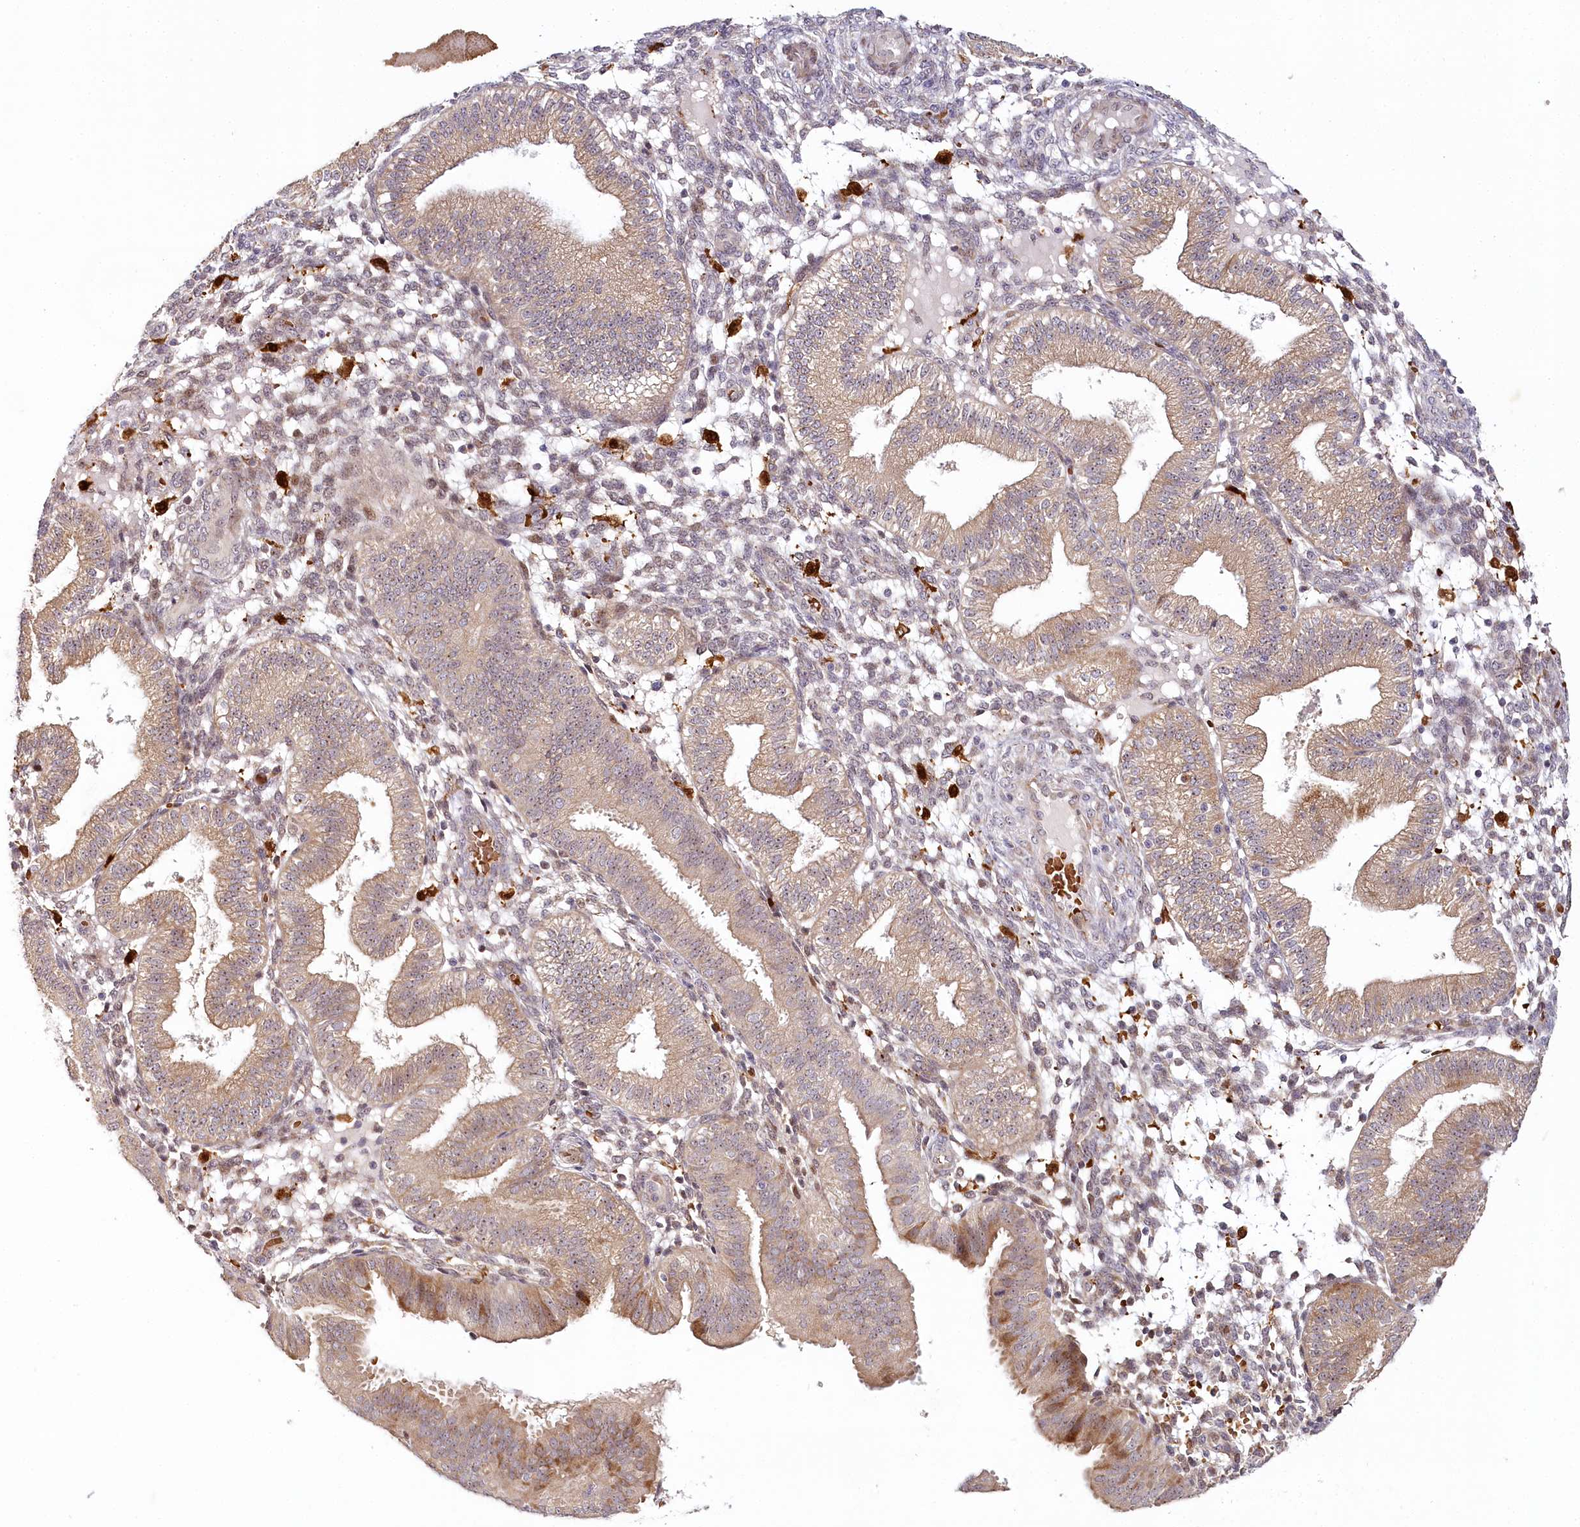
{"staining": {"intensity": "weak", "quantity": "<25%", "location": "cytoplasmic/membranous"}, "tissue": "endometrium", "cell_type": "Cells in endometrial stroma", "image_type": "normal", "snomed": [{"axis": "morphology", "description": "Normal tissue, NOS"}, {"axis": "topography", "description": "Endometrium"}], "caption": "Protein analysis of unremarkable endometrium exhibits no significant expression in cells in endometrial stroma.", "gene": "WDR36", "patient": {"sex": "female", "age": 39}}